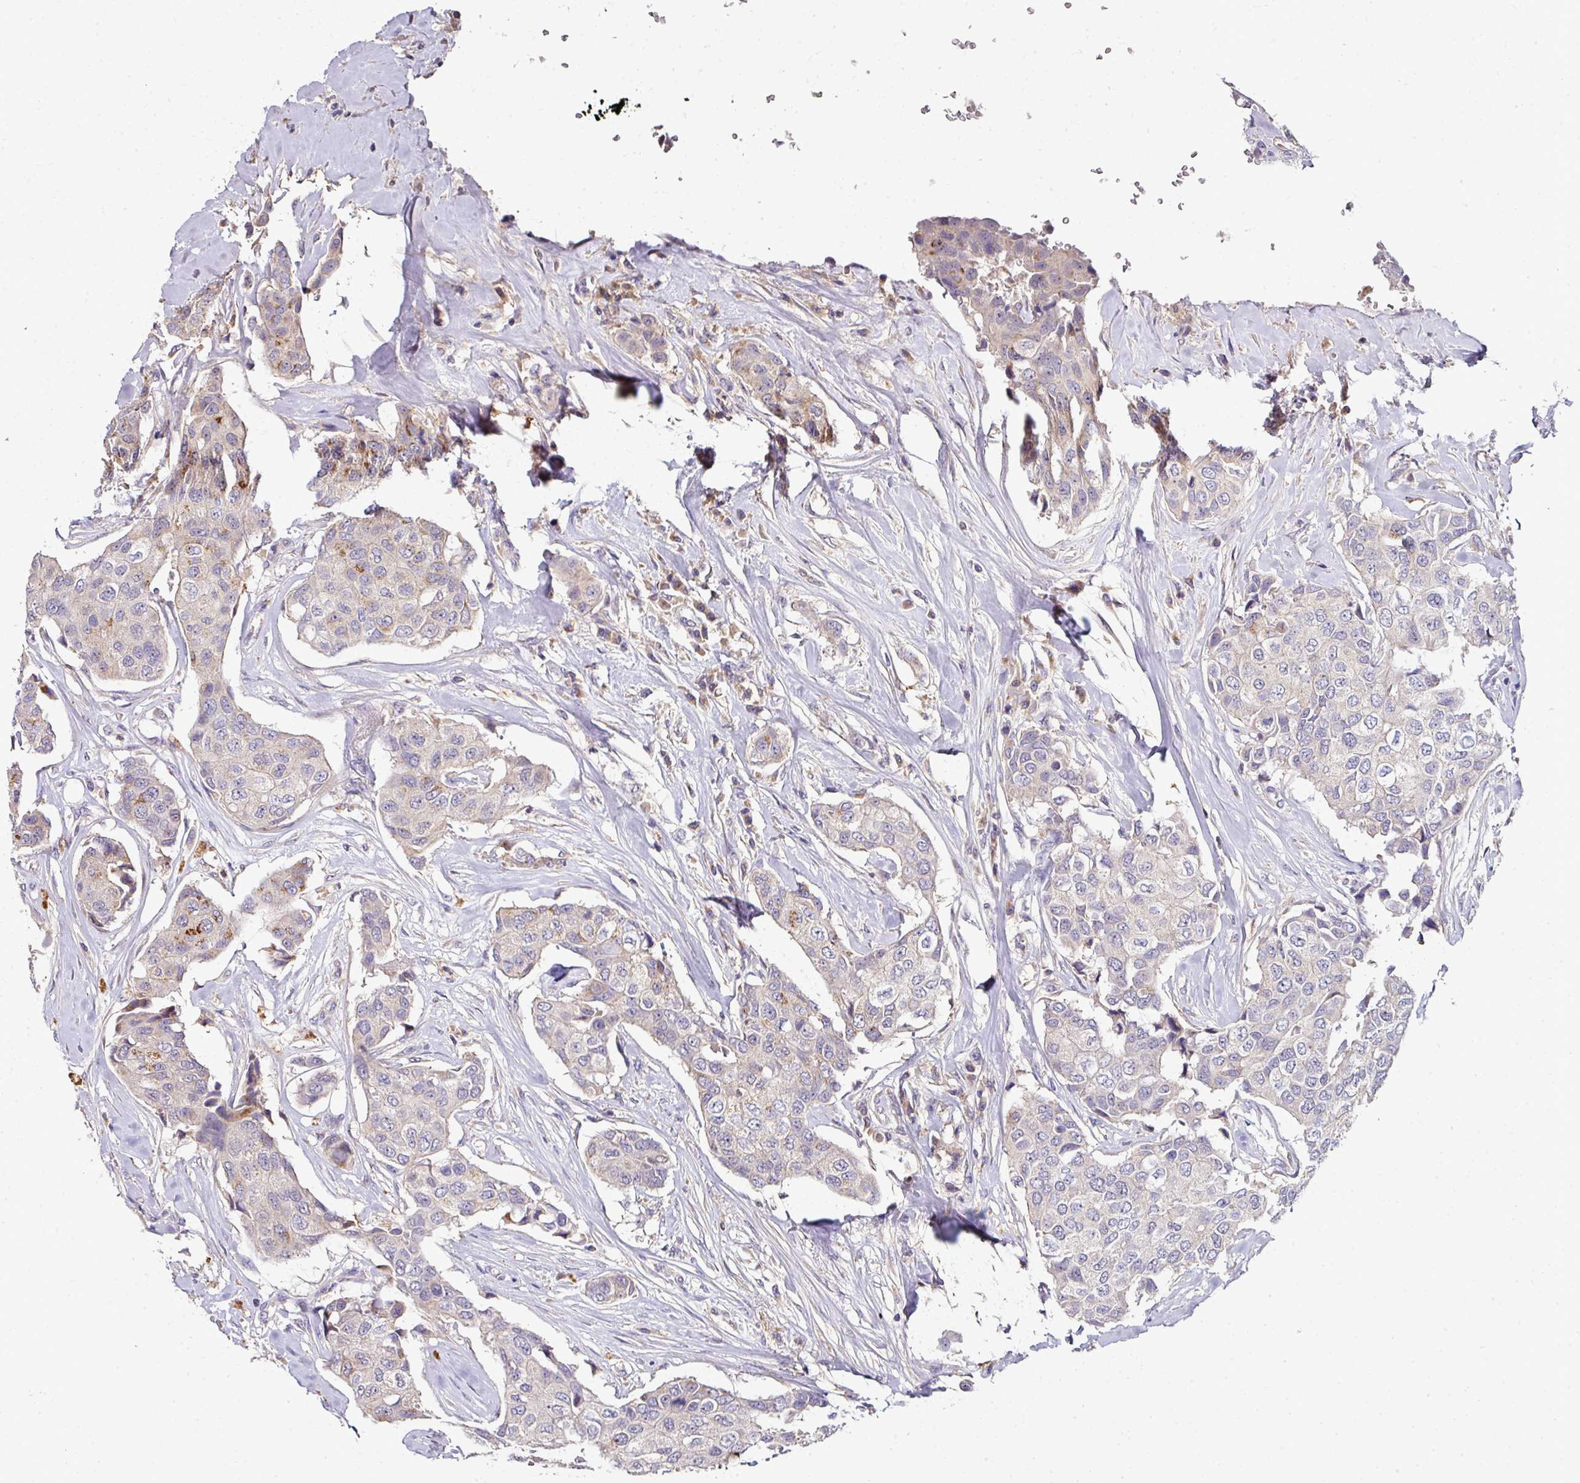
{"staining": {"intensity": "negative", "quantity": "none", "location": "none"}, "tissue": "breast cancer", "cell_type": "Tumor cells", "image_type": "cancer", "snomed": [{"axis": "morphology", "description": "Duct carcinoma"}, {"axis": "topography", "description": "Breast"}], "caption": "Infiltrating ductal carcinoma (breast) was stained to show a protein in brown. There is no significant staining in tumor cells.", "gene": "AEBP2", "patient": {"sex": "female", "age": 80}}